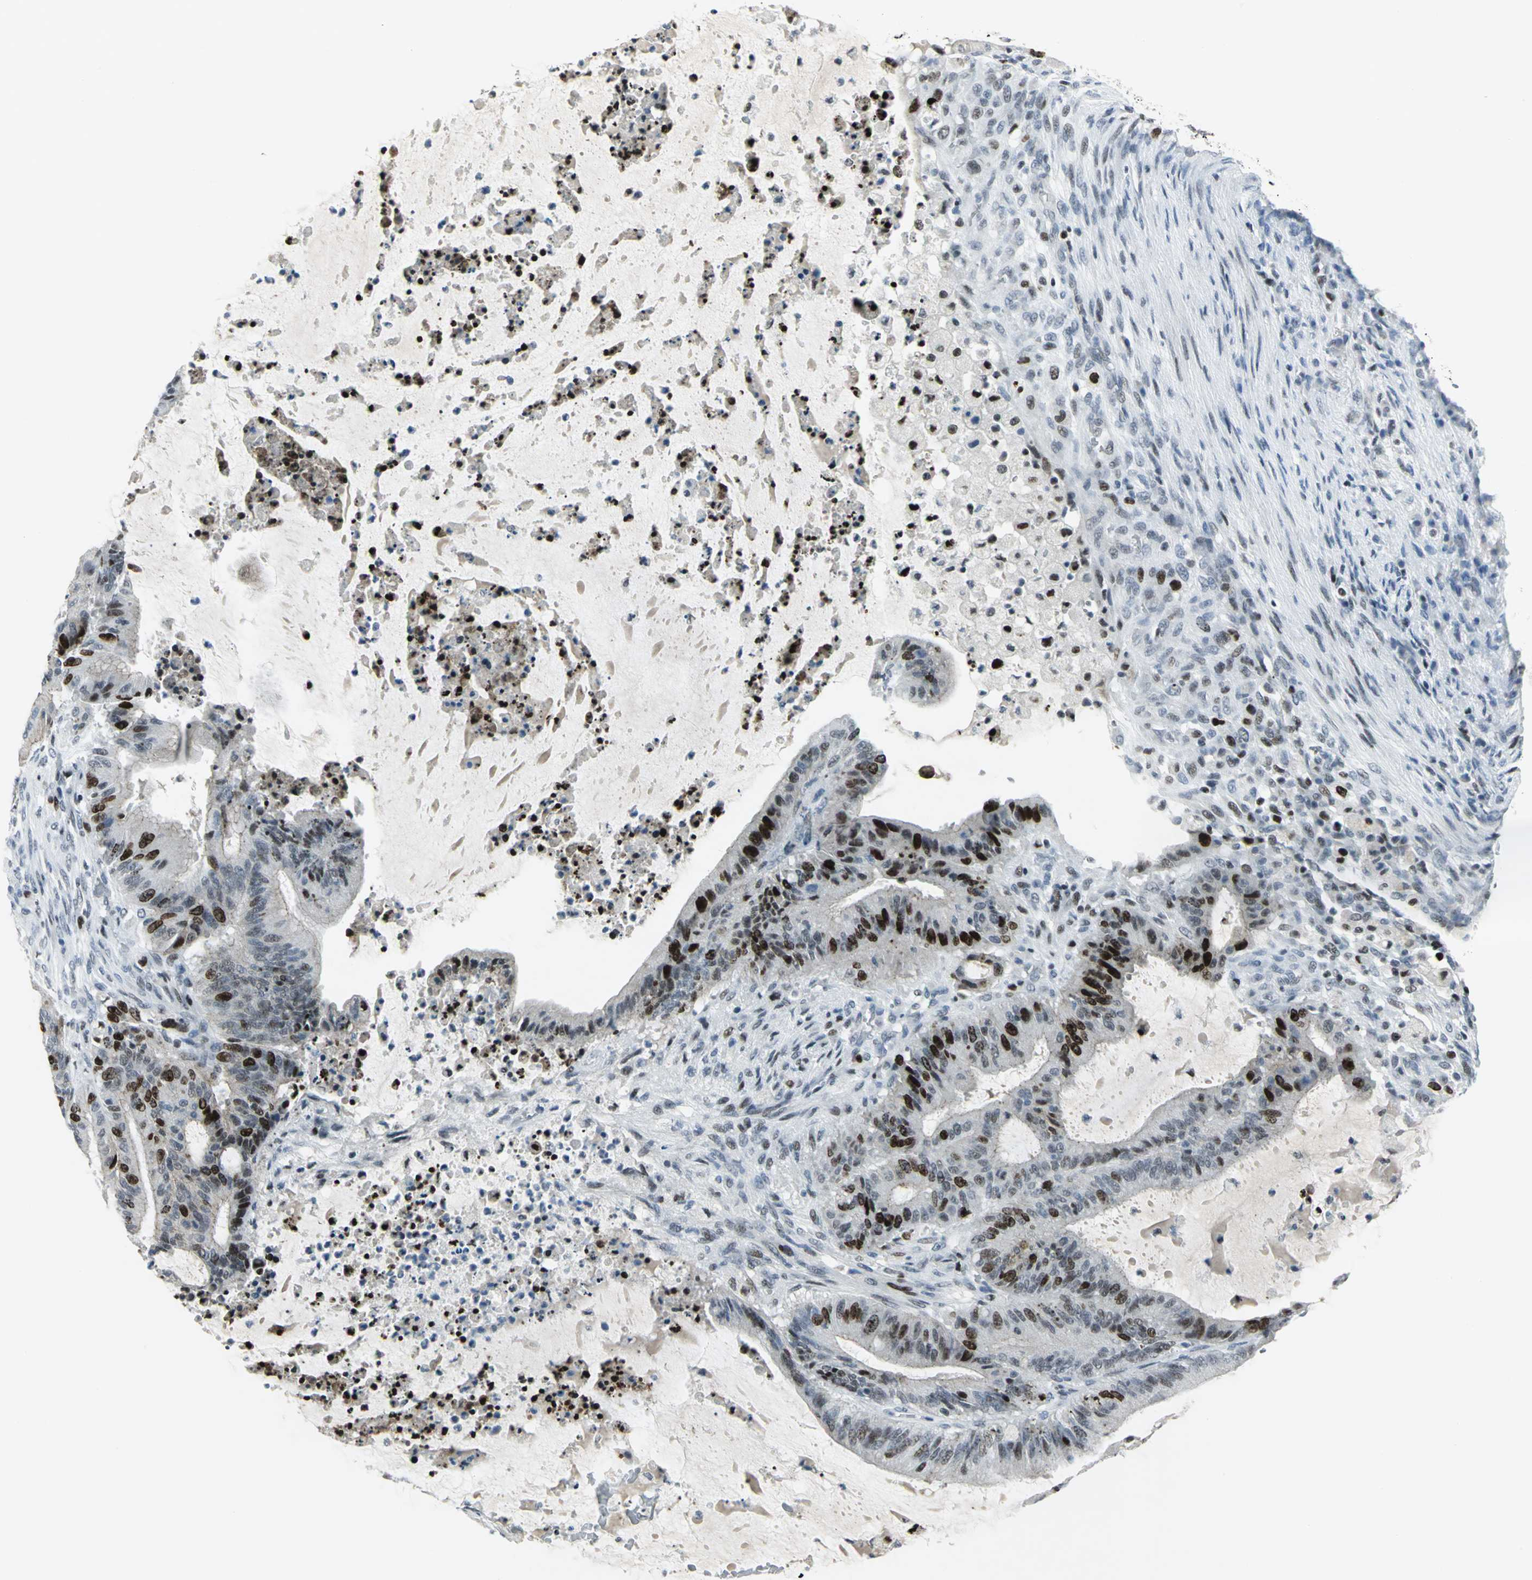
{"staining": {"intensity": "strong", "quantity": "25%-75%", "location": "nuclear"}, "tissue": "liver cancer", "cell_type": "Tumor cells", "image_type": "cancer", "snomed": [{"axis": "morphology", "description": "Cholangiocarcinoma"}, {"axis": "topography", "description": "Liver"}], "caption": "Brown immunohistochemical staining in liver cholangiocarcinoma displays strong nuclear expression in approximately 25%-75% of tumor cells.", "gene": "RPA1", "patient": {"sex": "female", "age": 73}}